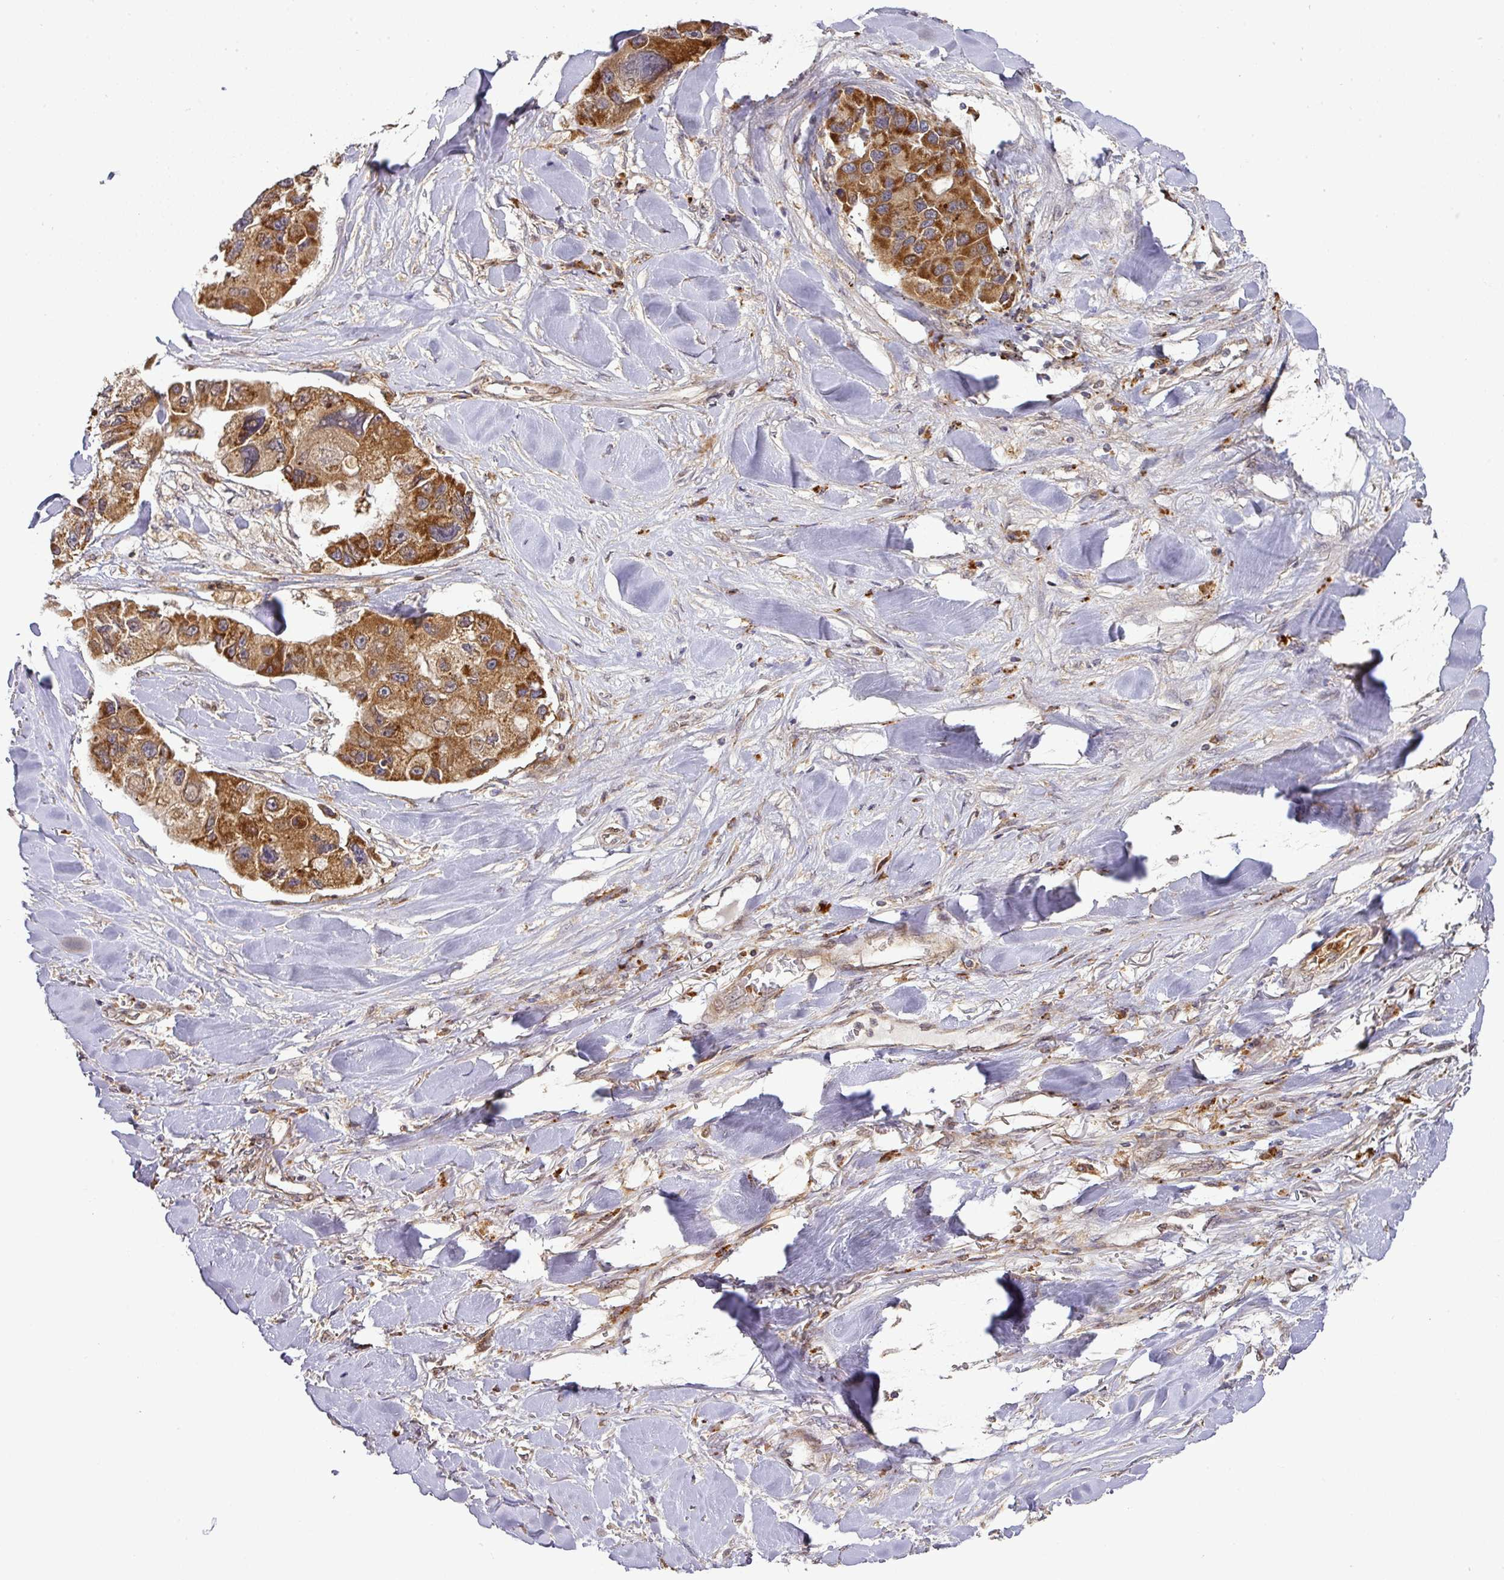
{"staining": {"intensity": "strong", "quantity": ">75%", "location": "cytoplasmic/membranous"}, "tissue": "lung cancer", "cell_type": "Tumor cells", "image_type": "cancer", "snomed": [{"axis": "morphology", "description": "Adenocarcinoma, NOS"}, {"axis": "topography", "description": "Lung"}], "caption": "Immunohistochemistry (IHC) (DAB (3,3'-diaminobenzidine)) staining of lung cancer (adenocarcinoma) displays strong cytoplasmic/membranous protein staining in approximately >75% of tumor cells.", "gene": "MALSU1", "patient": {"sex": "female", "age": 54}}